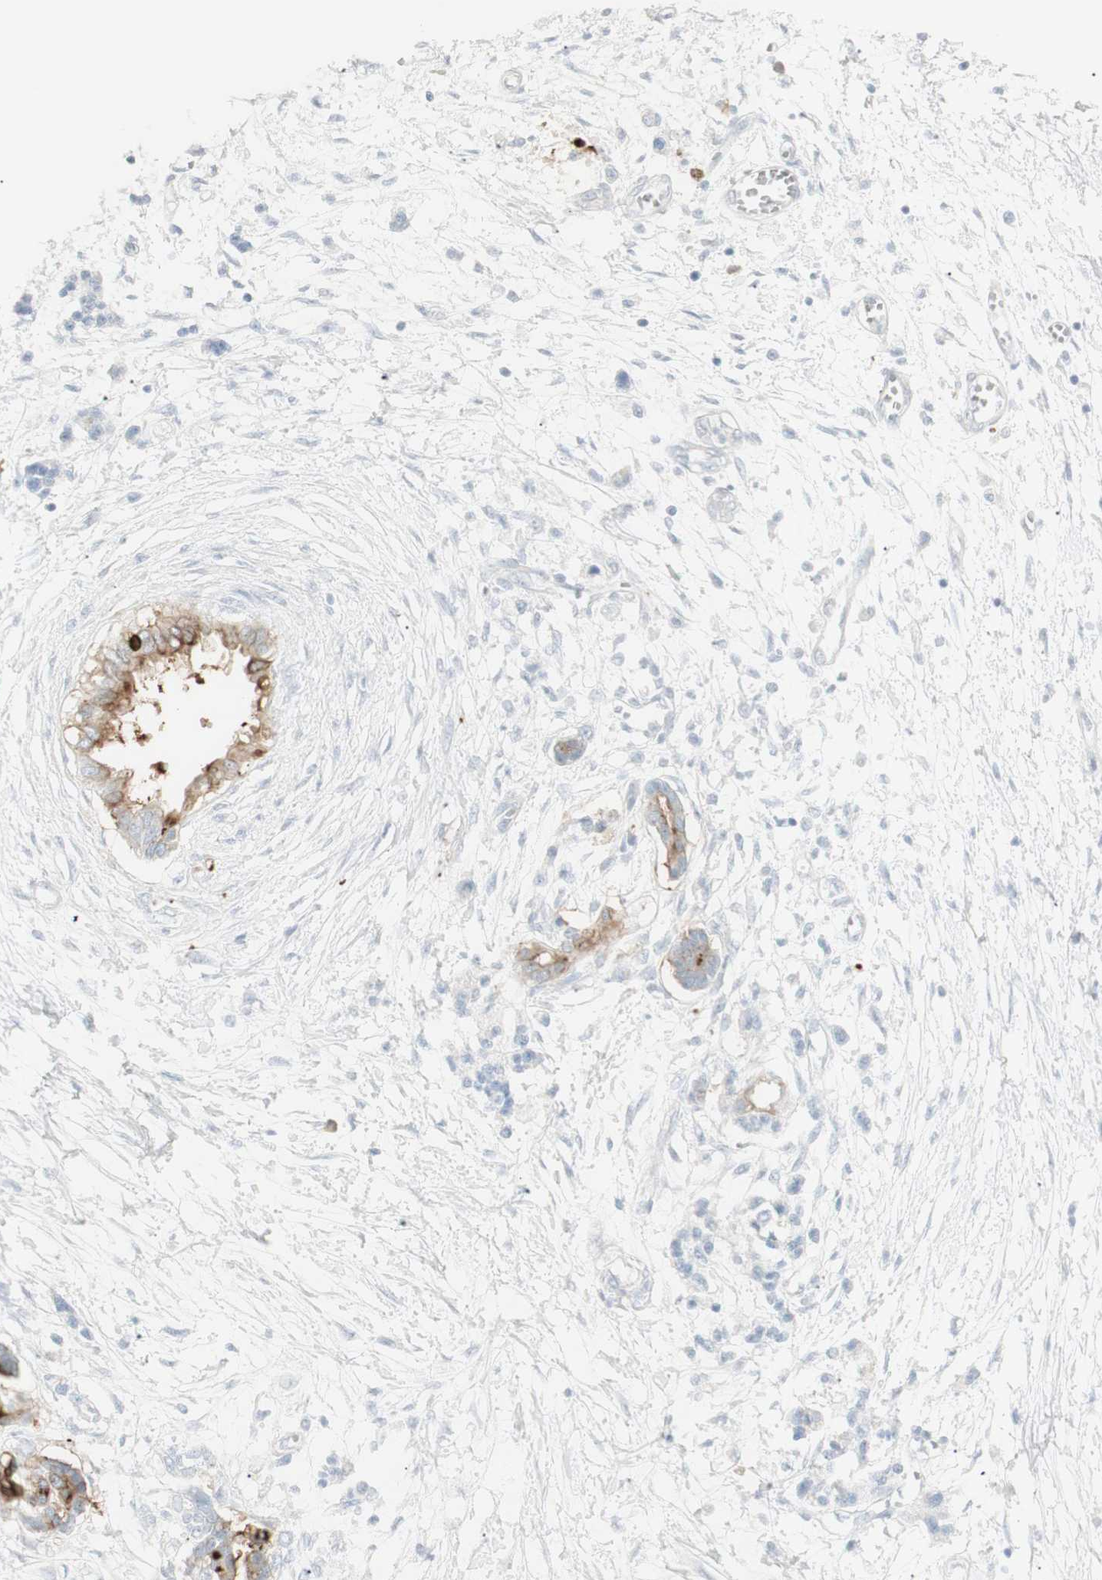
{"staining": {"intensity": "strong", "quantity": "25%-75%", "location": "cytoplasmic/membranous"}, "tissue": "pancreatic cancer", "cell_type": "Tumor cells", "image_type": "cancer", "snomed": [{"axis": "morphology", "description": "Adenocarcinoma, NOS"}, {"axis": "topography", "description": "Pancreas"}], "caption": "This histopathology image exhibits IHC staining of human pancreatic adenocarcinoma, with high strong cytoplasmic/membranous expression in about 25%-75% of tumor cells.", "gene": "NDST4", "patient": {"sex": "male", "age": 56}}